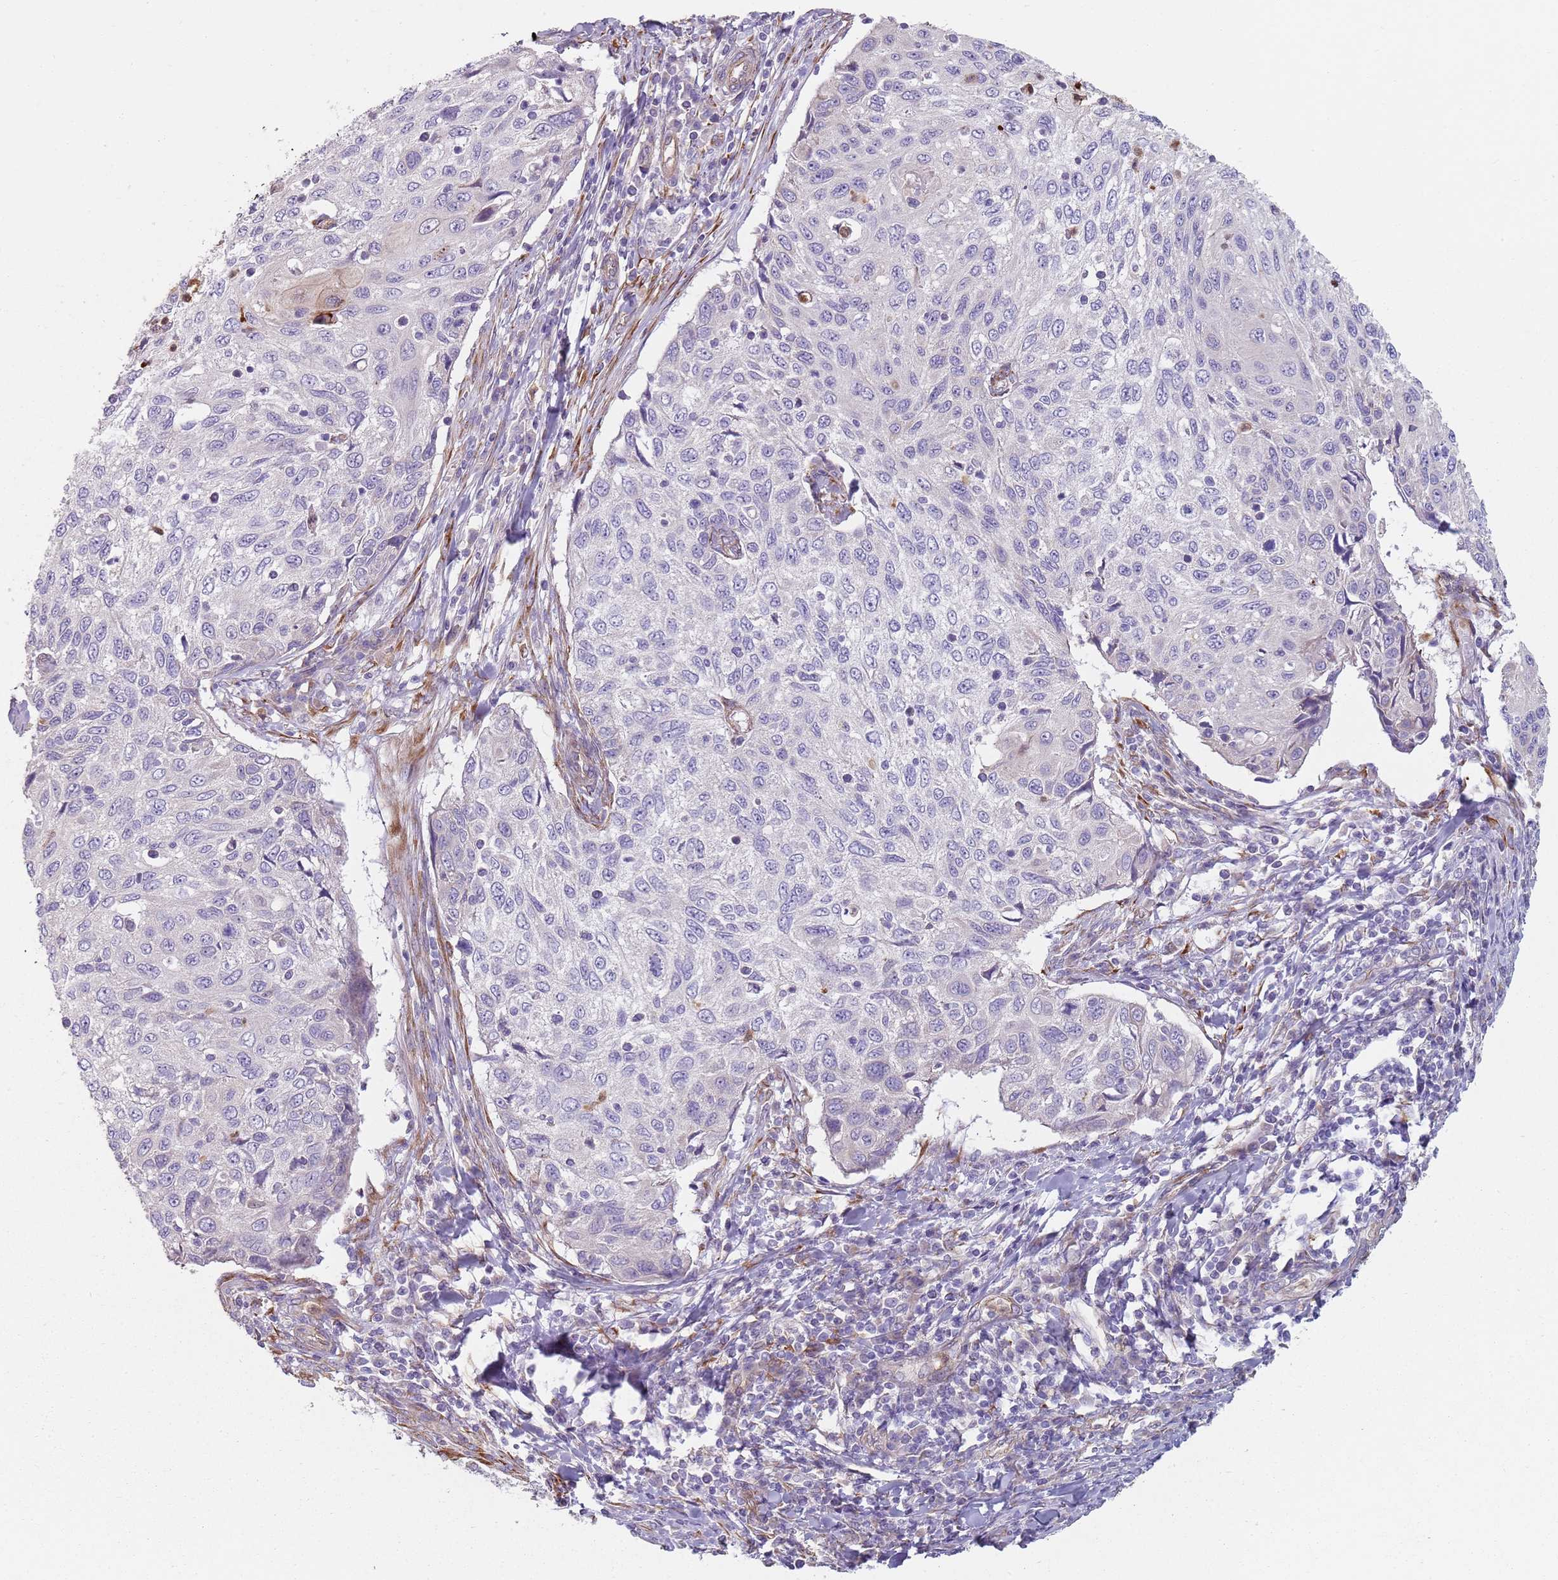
{"staining": {"intensity": "negative", "quantity": "none", "location": "none"}, "tissue": "cervical cancer", "cell_type": "Tumor cells", "image_type": "cancer", "snomed": [{"axis": "morphology", "description": "Squamous cell carcinoma, NOS"}, {"axis": "topography", "description": "Cervix"}], "caption": "Tumor cells are negative for protein expression in human cervical squamous cell carcinoma. (Immunohistochemistry, brightfield microscopy, high magnification).", "gene": "PHLPP2", "patient": {"sex": "female", "age": 70}}